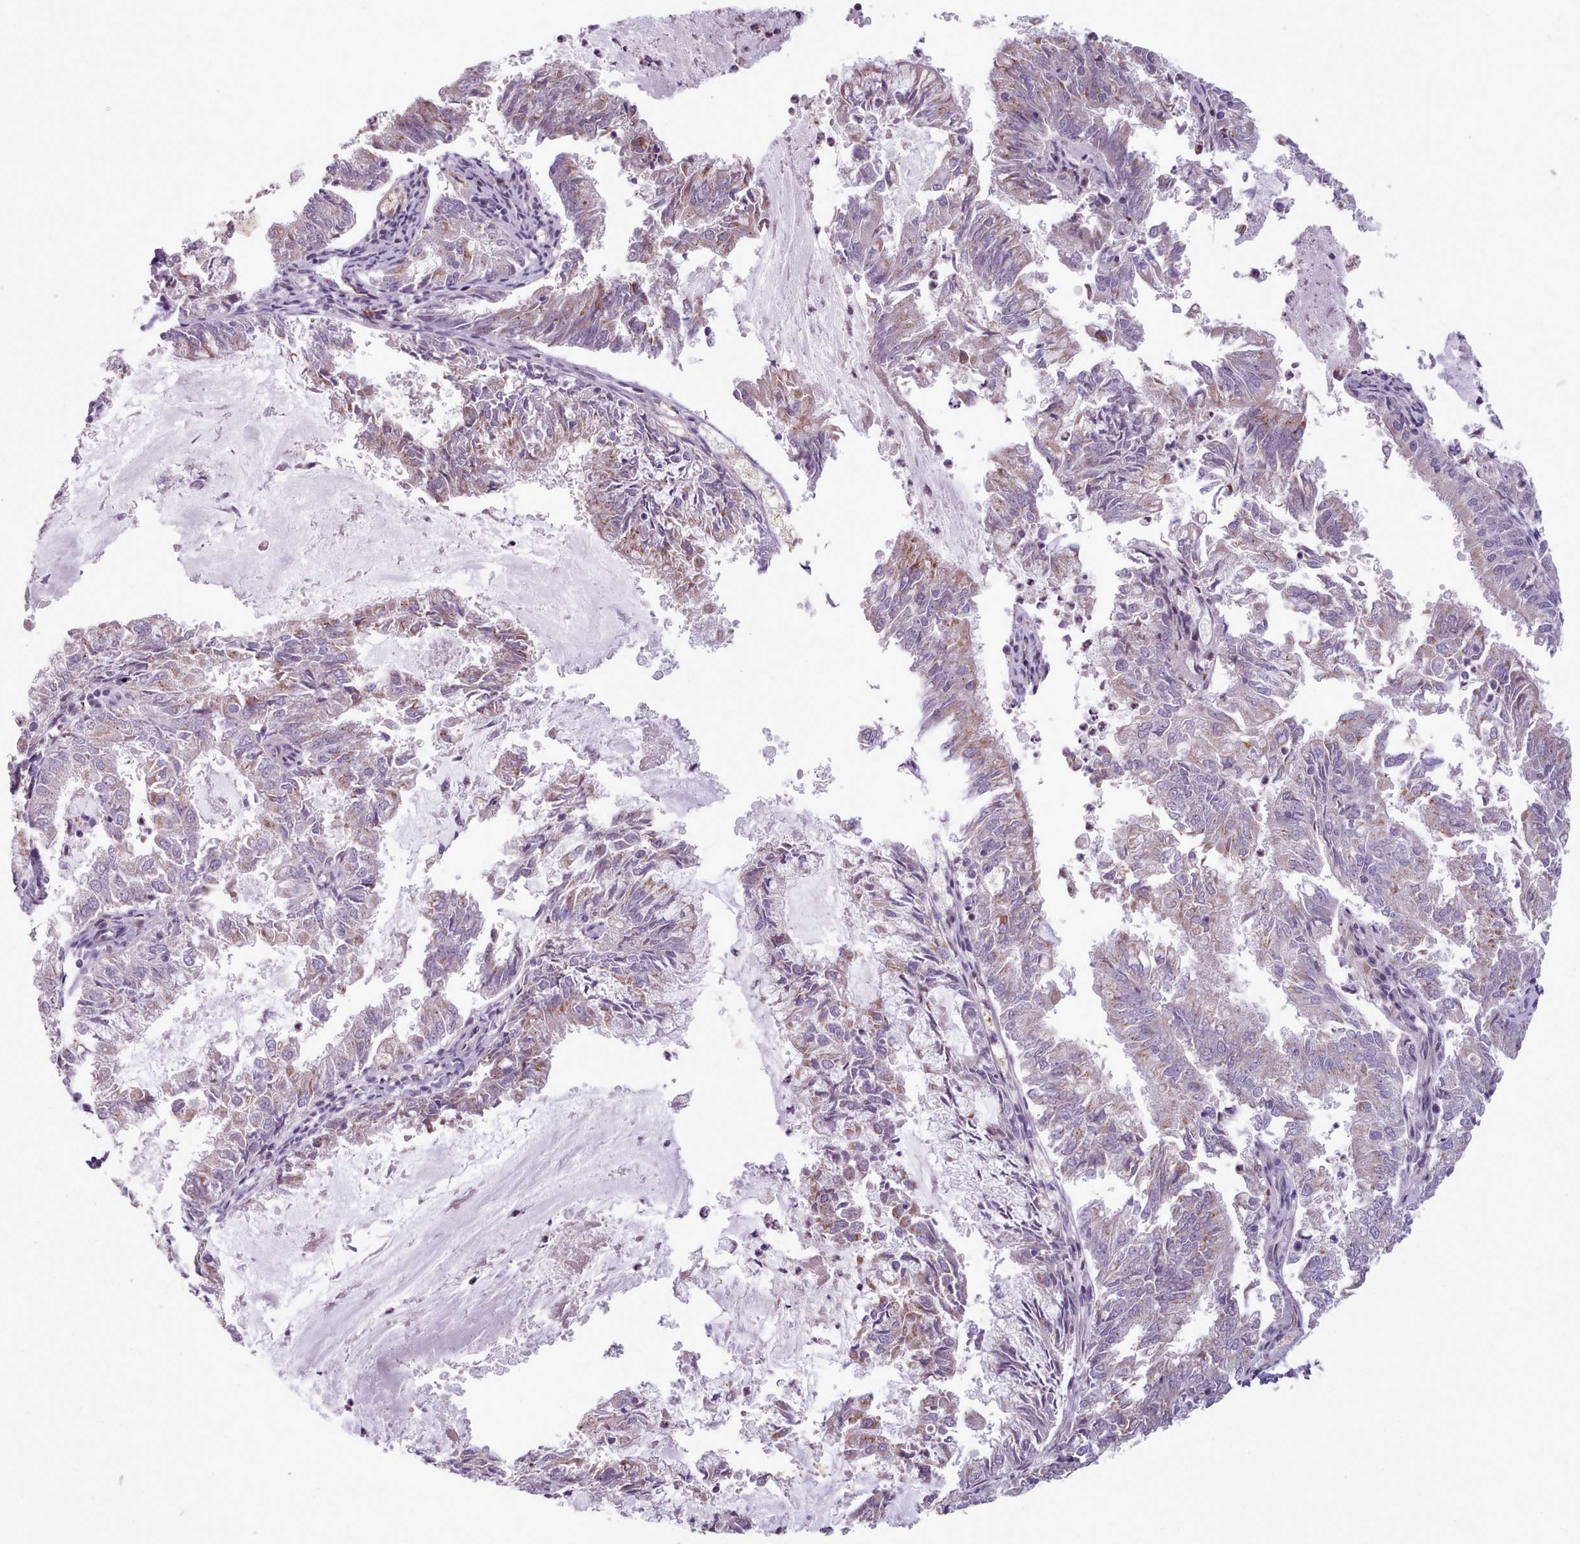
{"staining": {"intensity": "weak", "quantity": "25%-75%", "location": "cytoplasmic/membranous"}, "tissue": "endometrial cancer", "cell_type": "Tumor cells", "image_type": "cancer", "snomed": [{"axis": "morphology", "description": "Adenocarcinoma, NOS"}, {"axis": "topography", "description": "Endometrium"}], "caption": "Immunohistochemistry of human endometrial cancer (adenocarcinoma) displays low levels of weak cytoplasmic/membranous expression in about 25%-75% of tumor cells.", "gene": "SLC52A3", "patient": {"sex": "female", "age": 57}}